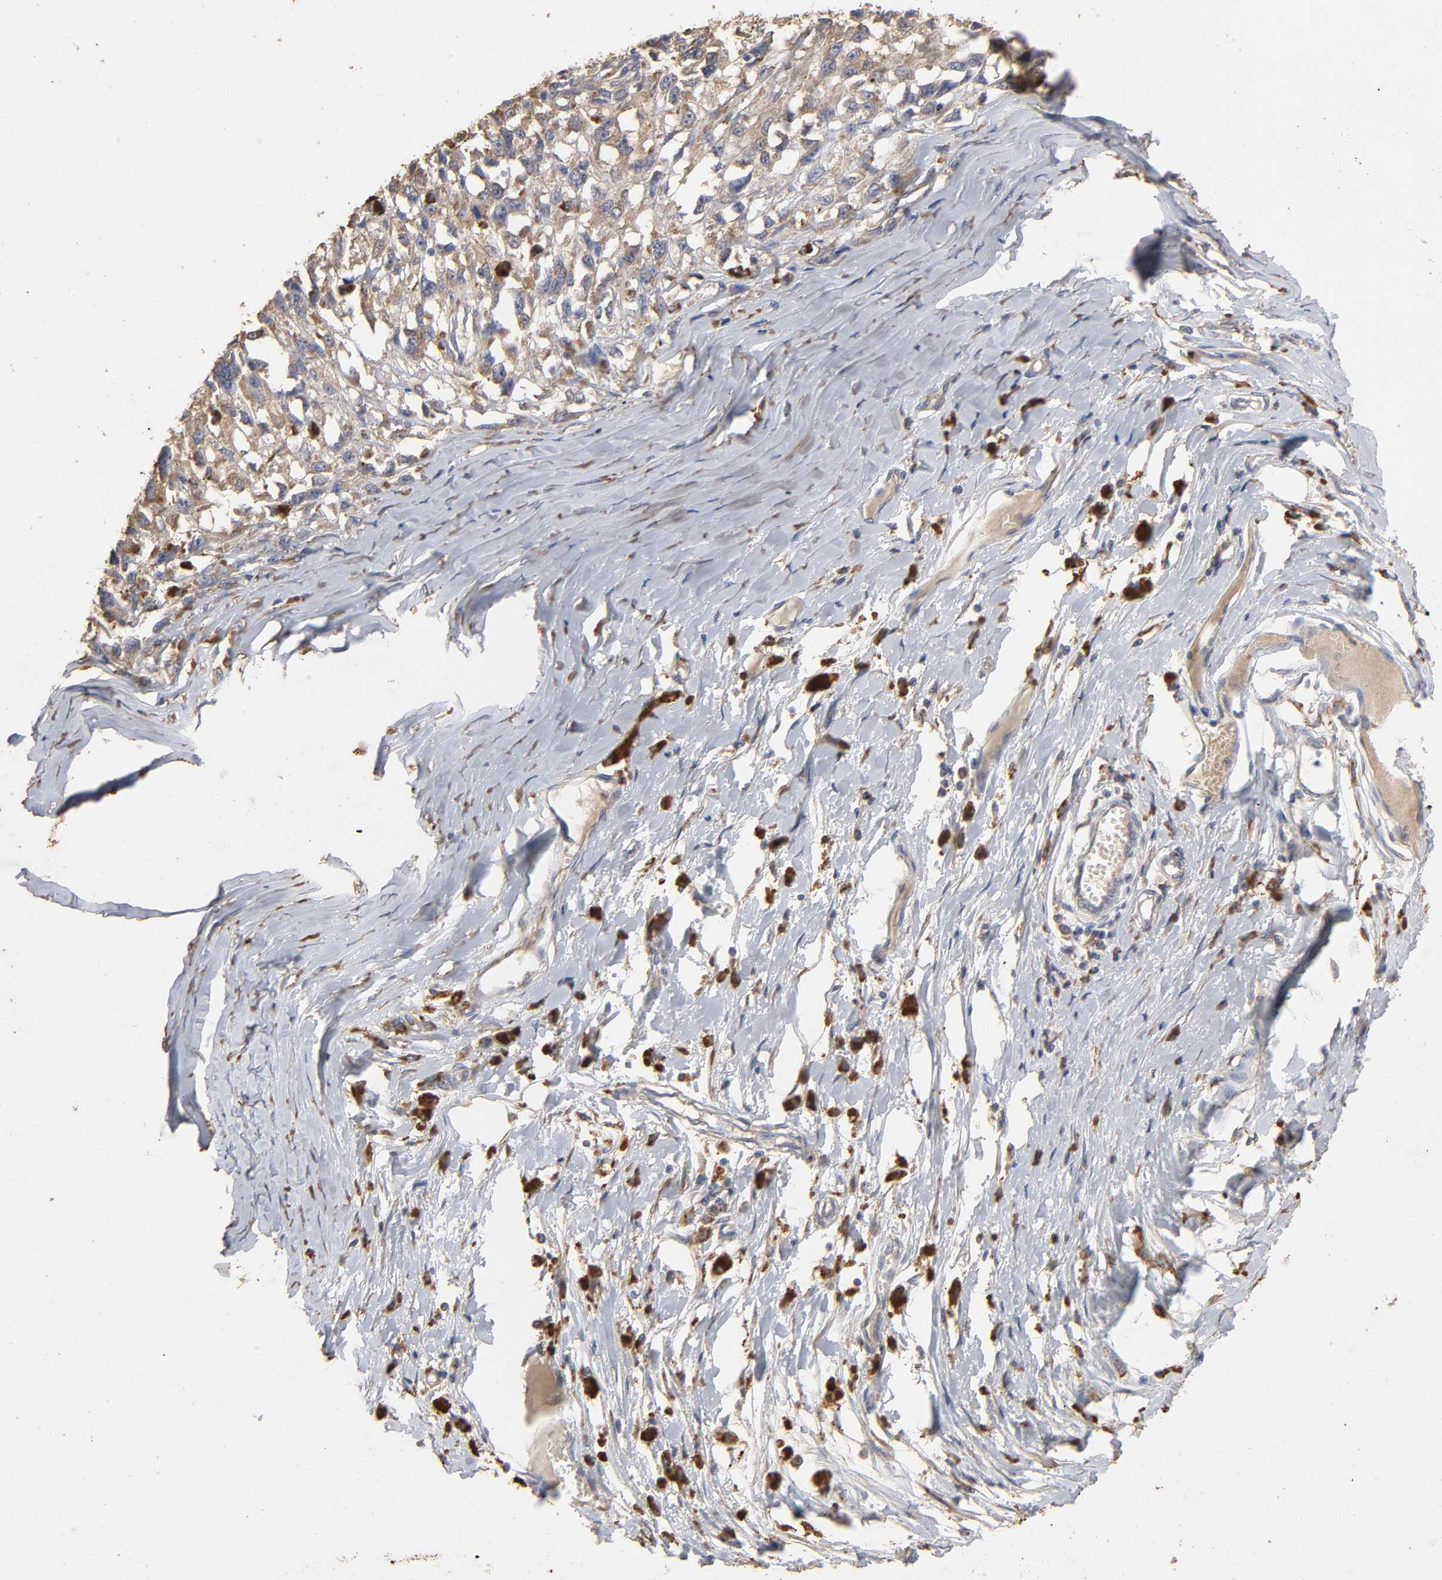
{"staining": {"intensity": "weak", "quantity": ">75%", "location": "cytoplasmic/membranous"}, "tissue": "melanoma", "cell_type": "Tumor cells", "image_type": "cancer", "snomed": [{"axis": "morphology", "description": "Malignant melanoma, Metastatic site"}, {"axis": "topography", "description": "Lymph node"}], "caption": "Melanoma stained with IHC shows weak cytoplasmic/membranous staining in about >75% of tumor cells.", "gene": "EIF4G2", "patient": {"sex": "male", "age": 59}}